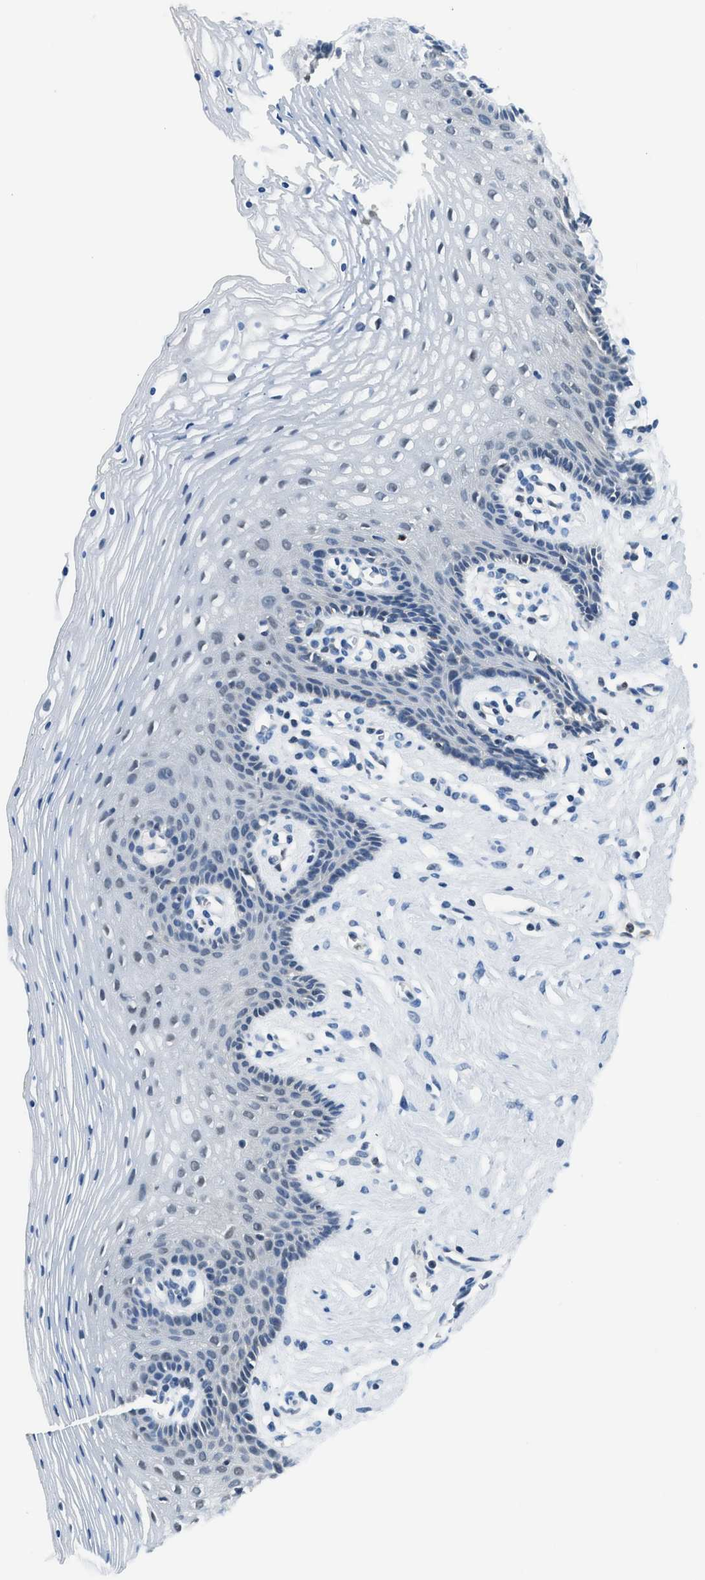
{"staining": {"intensity": "negative", "quantity": "none", "location": "none"}, "tissue": "vagina", "cell_type": "Squamous epithelial cells", "image_type": "normal", "snomed": [{"axis": "morphology", "description": "Normal tissue, NOS"}, {"axis": "topography", "description": "Vagina"}], "caption": "Vagina was stained to show a protein in brown. There is no significant positivity in squamous epithelial cells. (DAB immunohistochemistry, high magnification).", "gene": "ALX1", "patient": {"sex": "female", "age": 32}}